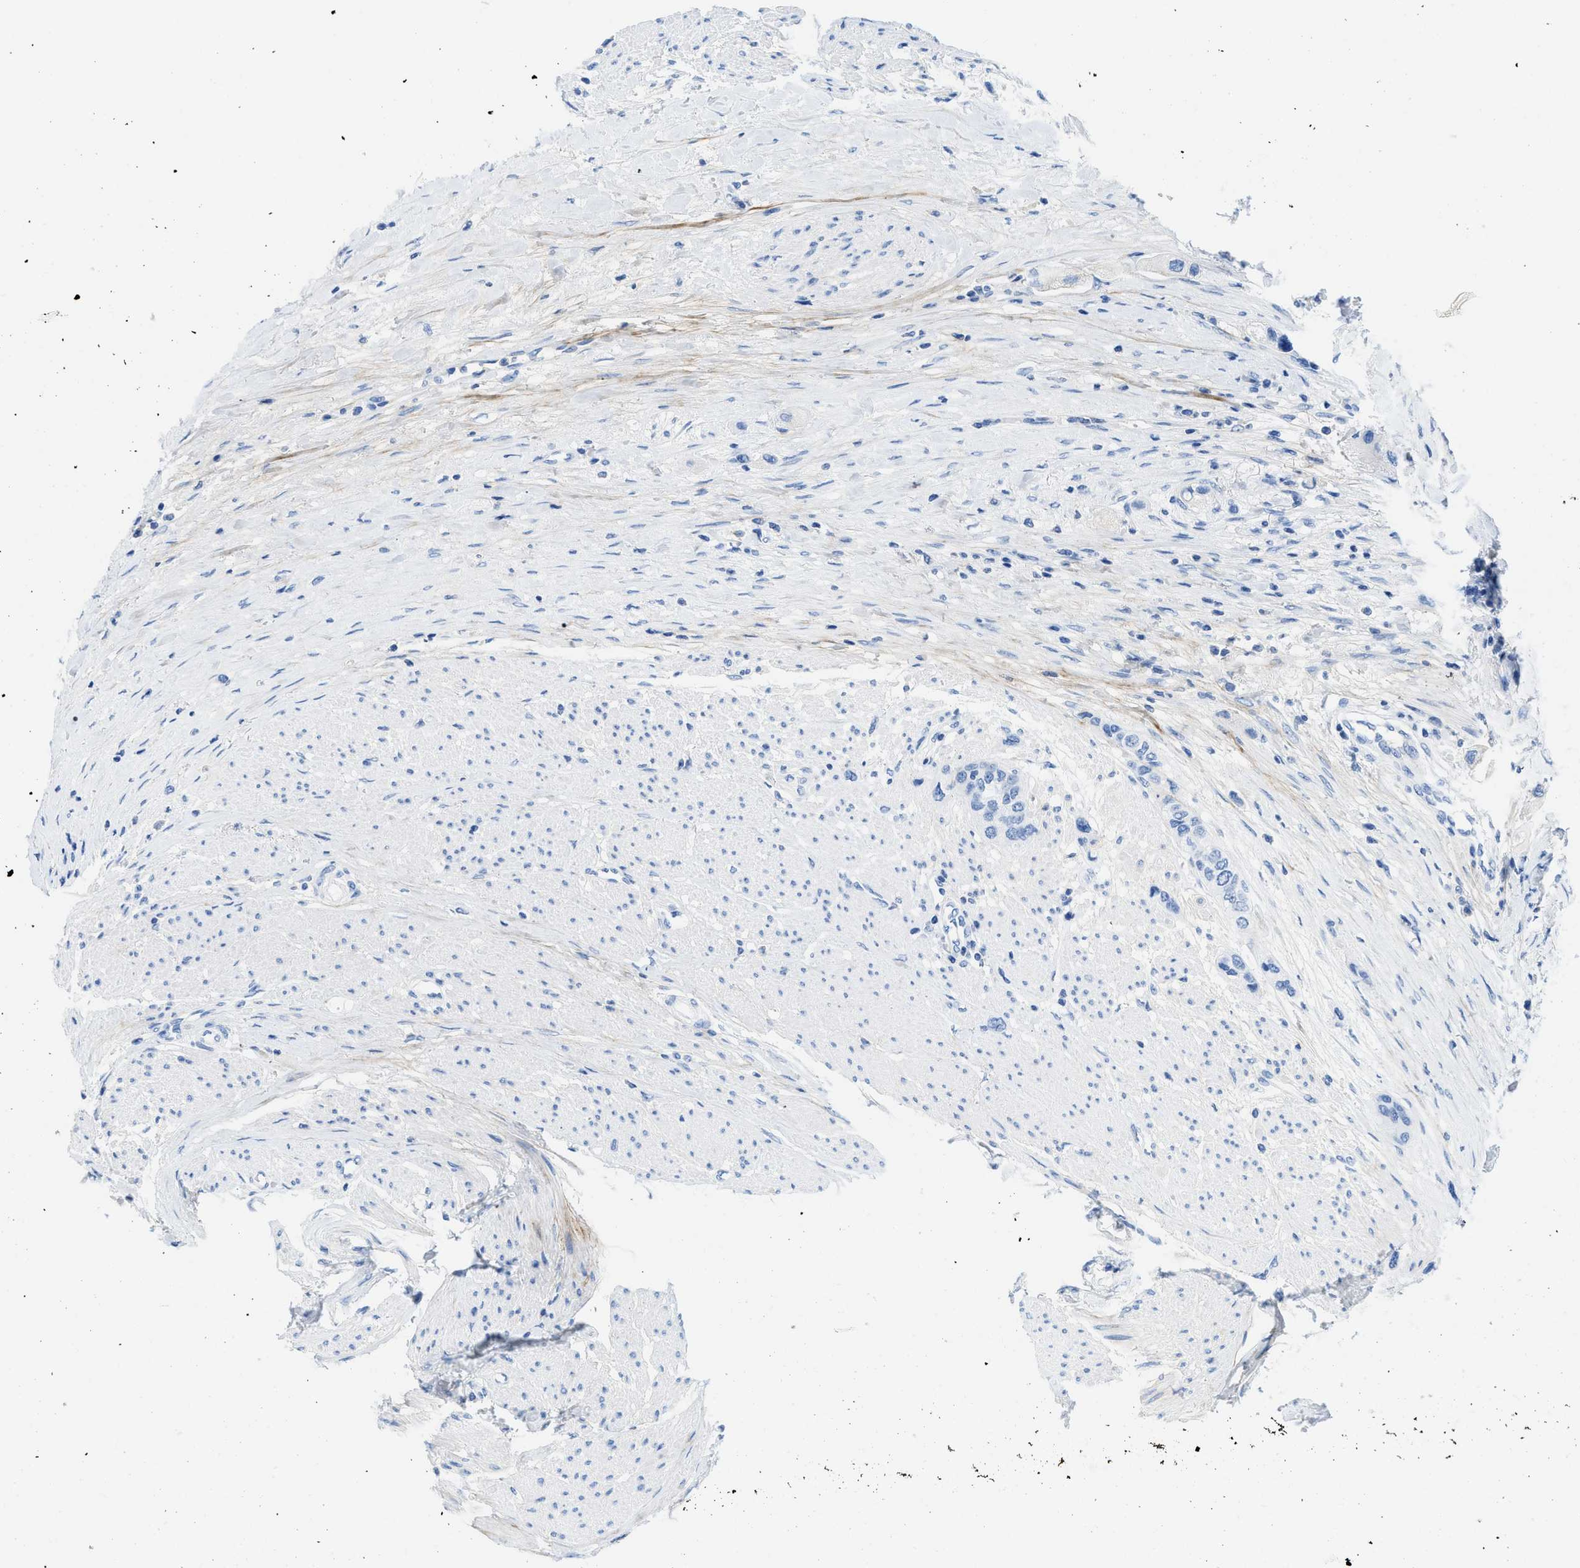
{"staining": {"intensity": "negative", "quantity": "none", "location": "none"}, "tissue": "urothelial cancer", "cell_type": "Tumor cells", "image_type": "cancer", "snomed": [{"axis": "morphology", "description": "Urothelial carcinoma, High grade"}, {"axis": "topography", "description": "Urinary bladder"}], "caption": "Tumor cells are negative for brown protein staining in high-grade urothelial carcinoma.", "gene": "COL3A1", "patient": {"sex": "female", "age": 56}}